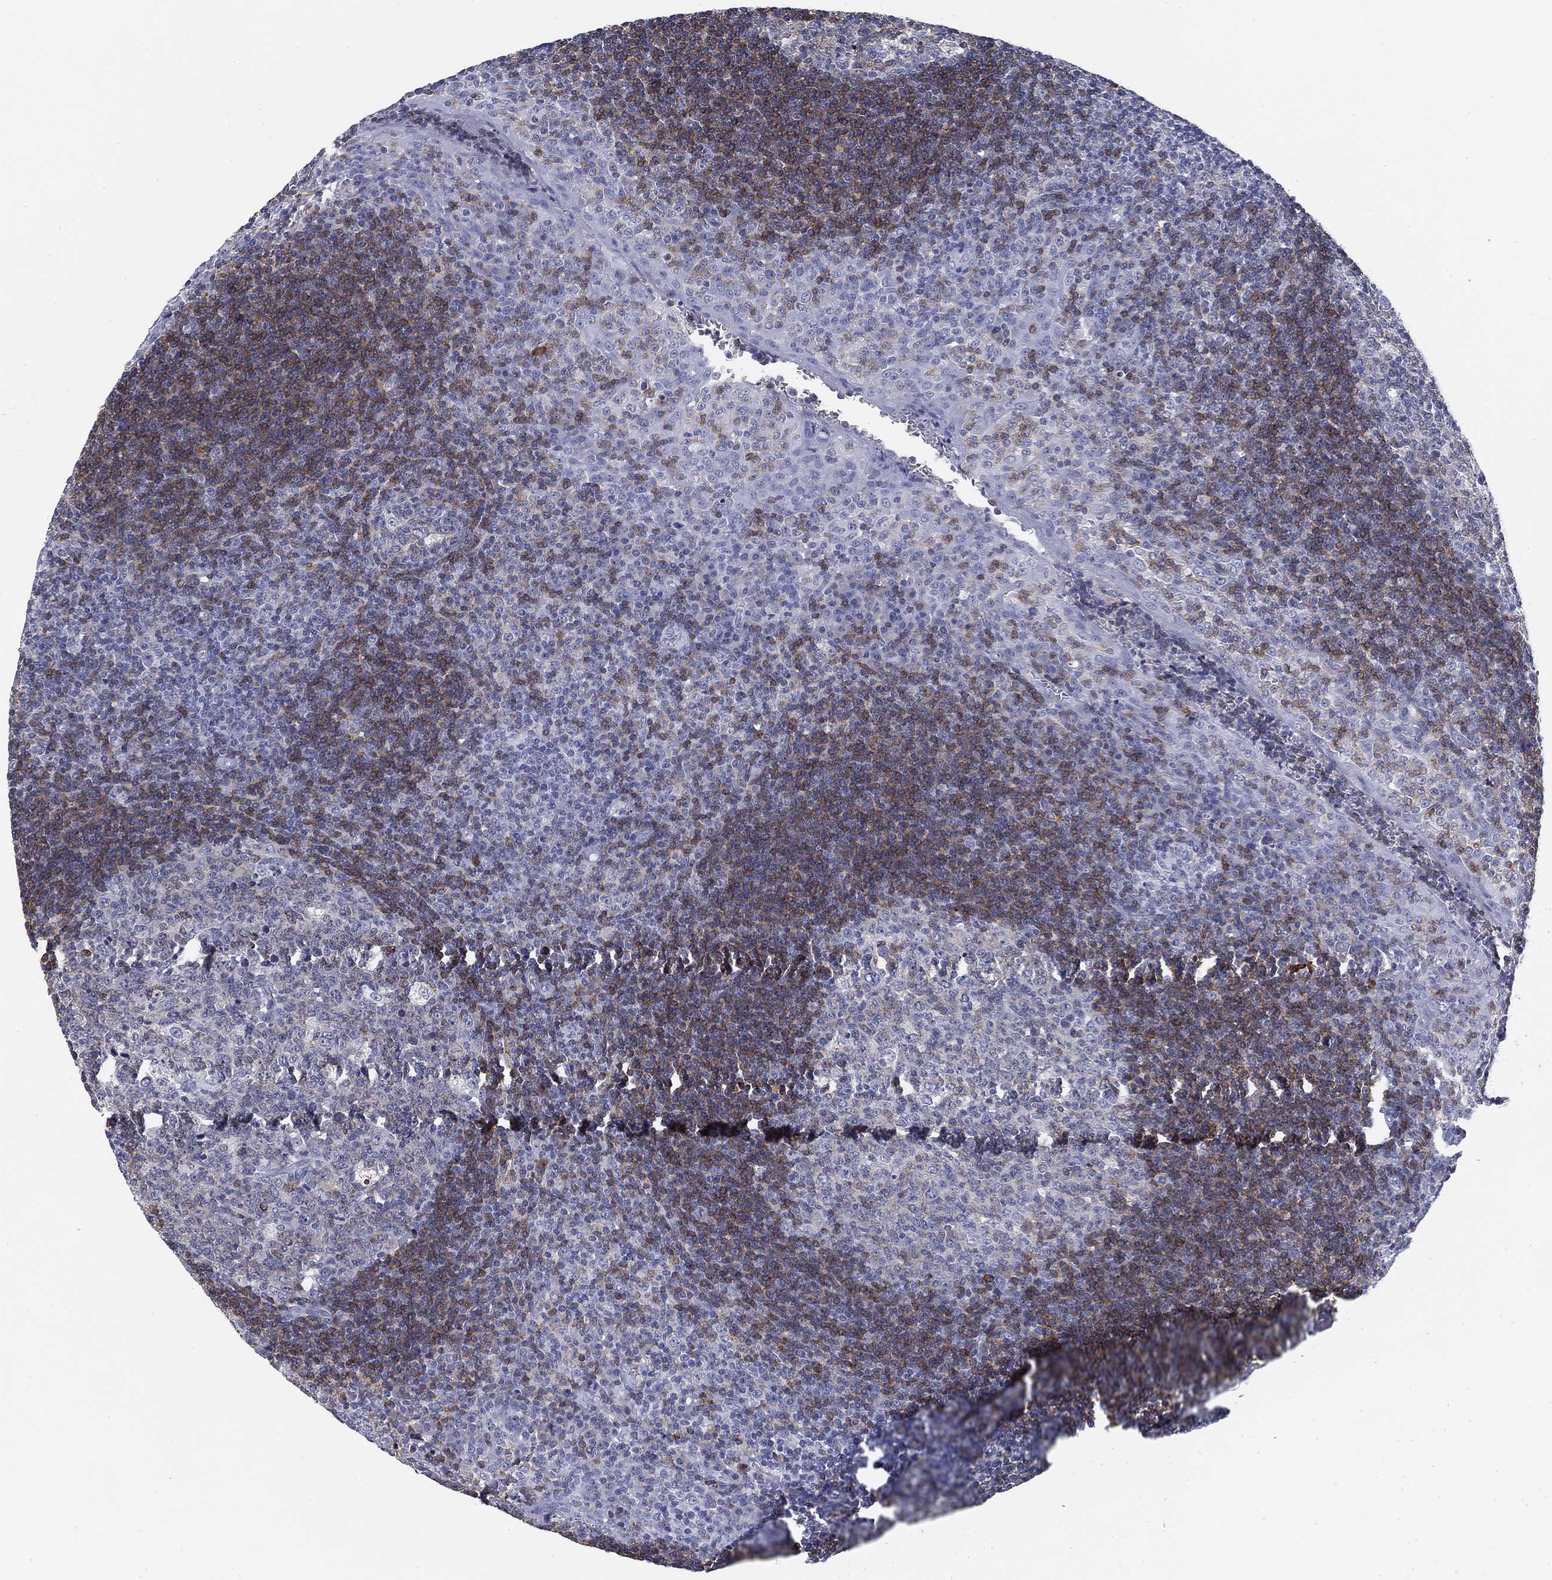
{"staining": {"intensity": "weak", "quantity": "<25%", "location": "cytoplasmic/membranous"}, "tissue": "tonsil", "cell_type": "Germinal center cells", "image_type": "normal", "snomed": [{"axis": "morphology", "description": "Normal tissue, NOS"}, {"axis": "topography", "description": "Tonsil"}], "caption": "Immunohistochemistry histopathology image of benign tonsil: human tonsil stained with DAB demonstrates no significant protein expression in germinal center cells. (DAB (3,3'-diaminobenzidine) immunohistochemistry visualized using brightfield microscopy, high magnification).", "gene": "CD79B", "patient": {"sex": "female", "age": 13}}